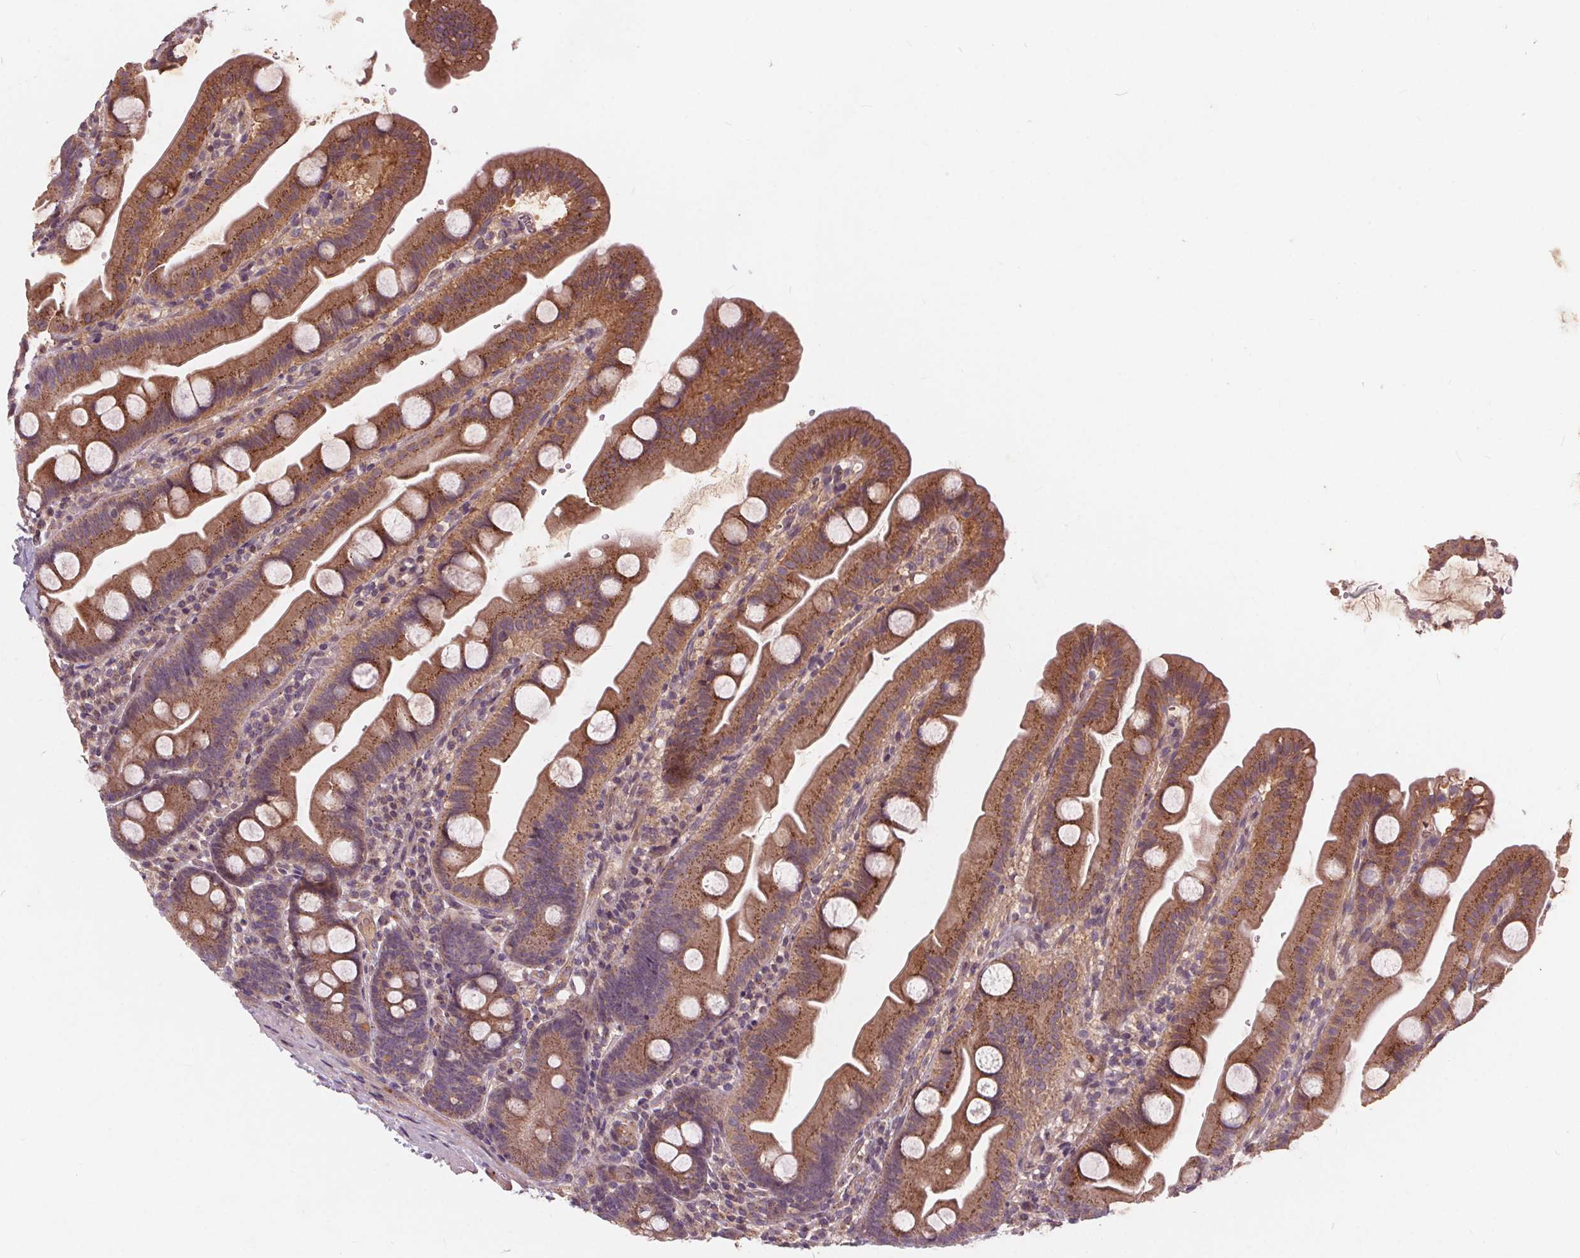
{"staining": {"intensity": "moderate", "quantity": ">75%", "location": "cytoplasmic/membranous"}, "tissue": "small intestine", "cell_type": "Glandular cells", "image_type": "normal", "snomed": [{"axis": "morphology", "description": "Normal tissue, NOS"}, {"axis": "topography", "description": "Small intestine"}], "caption": "Small intestine stained for a protein displays moderate cytoplasmic/membranous positivity in glandular cells. Using DAB (brown) and hematoxylin (blue) stains, captured at high magnification using brightfield microscopy.", "gene": "CSNK1G2", "patient": {"sex": "female", "age": 68}}